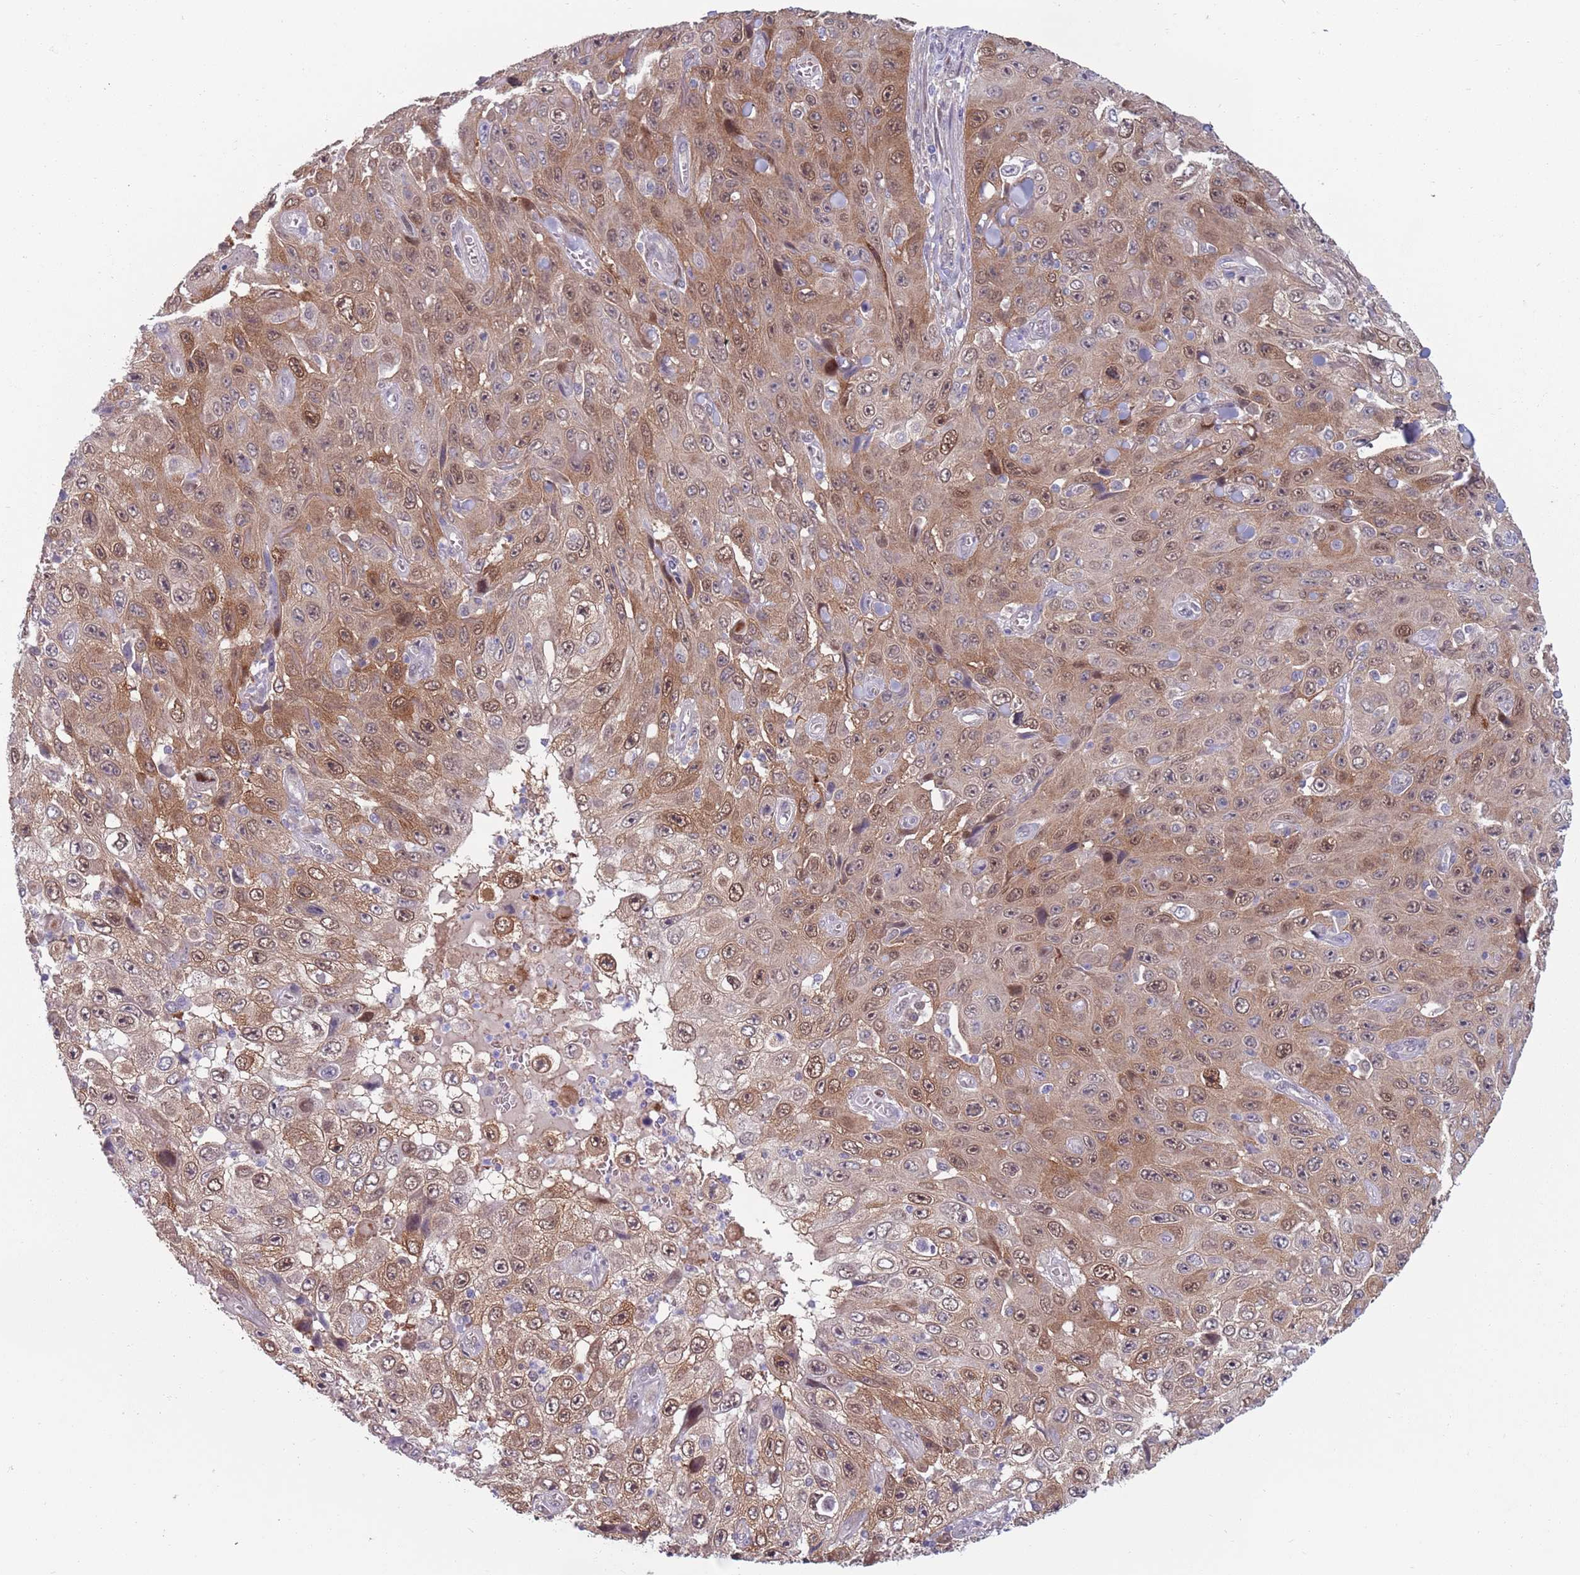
{"staining": {"intensity": "moderate", "quantity": ">75%", "location": "cytoplasmic/membranous,nuclear"}, "tissue": "skin cancer", "cell_type": "Tumor cells", "image_type": "cancer", "snomed": [{"axis": "morphology", "description": "Squamous cell carcinoma, NOS"}, {"axis": "topography", "description": "Skin"}], "caption": "An IHC histopathology image of tumor tissue is shown. Protein staining in brown highlights moderate cytoplasmic/membranous and nuclear positivity in squamous cell carcinoma (skin) within tumor cells. (DAB (3,3'-diaminobenzidine) IHC with brightfield microscopy, high magnification).", "gene": "CLNS1A", "patient": {"sex": "male", "age": 82}}